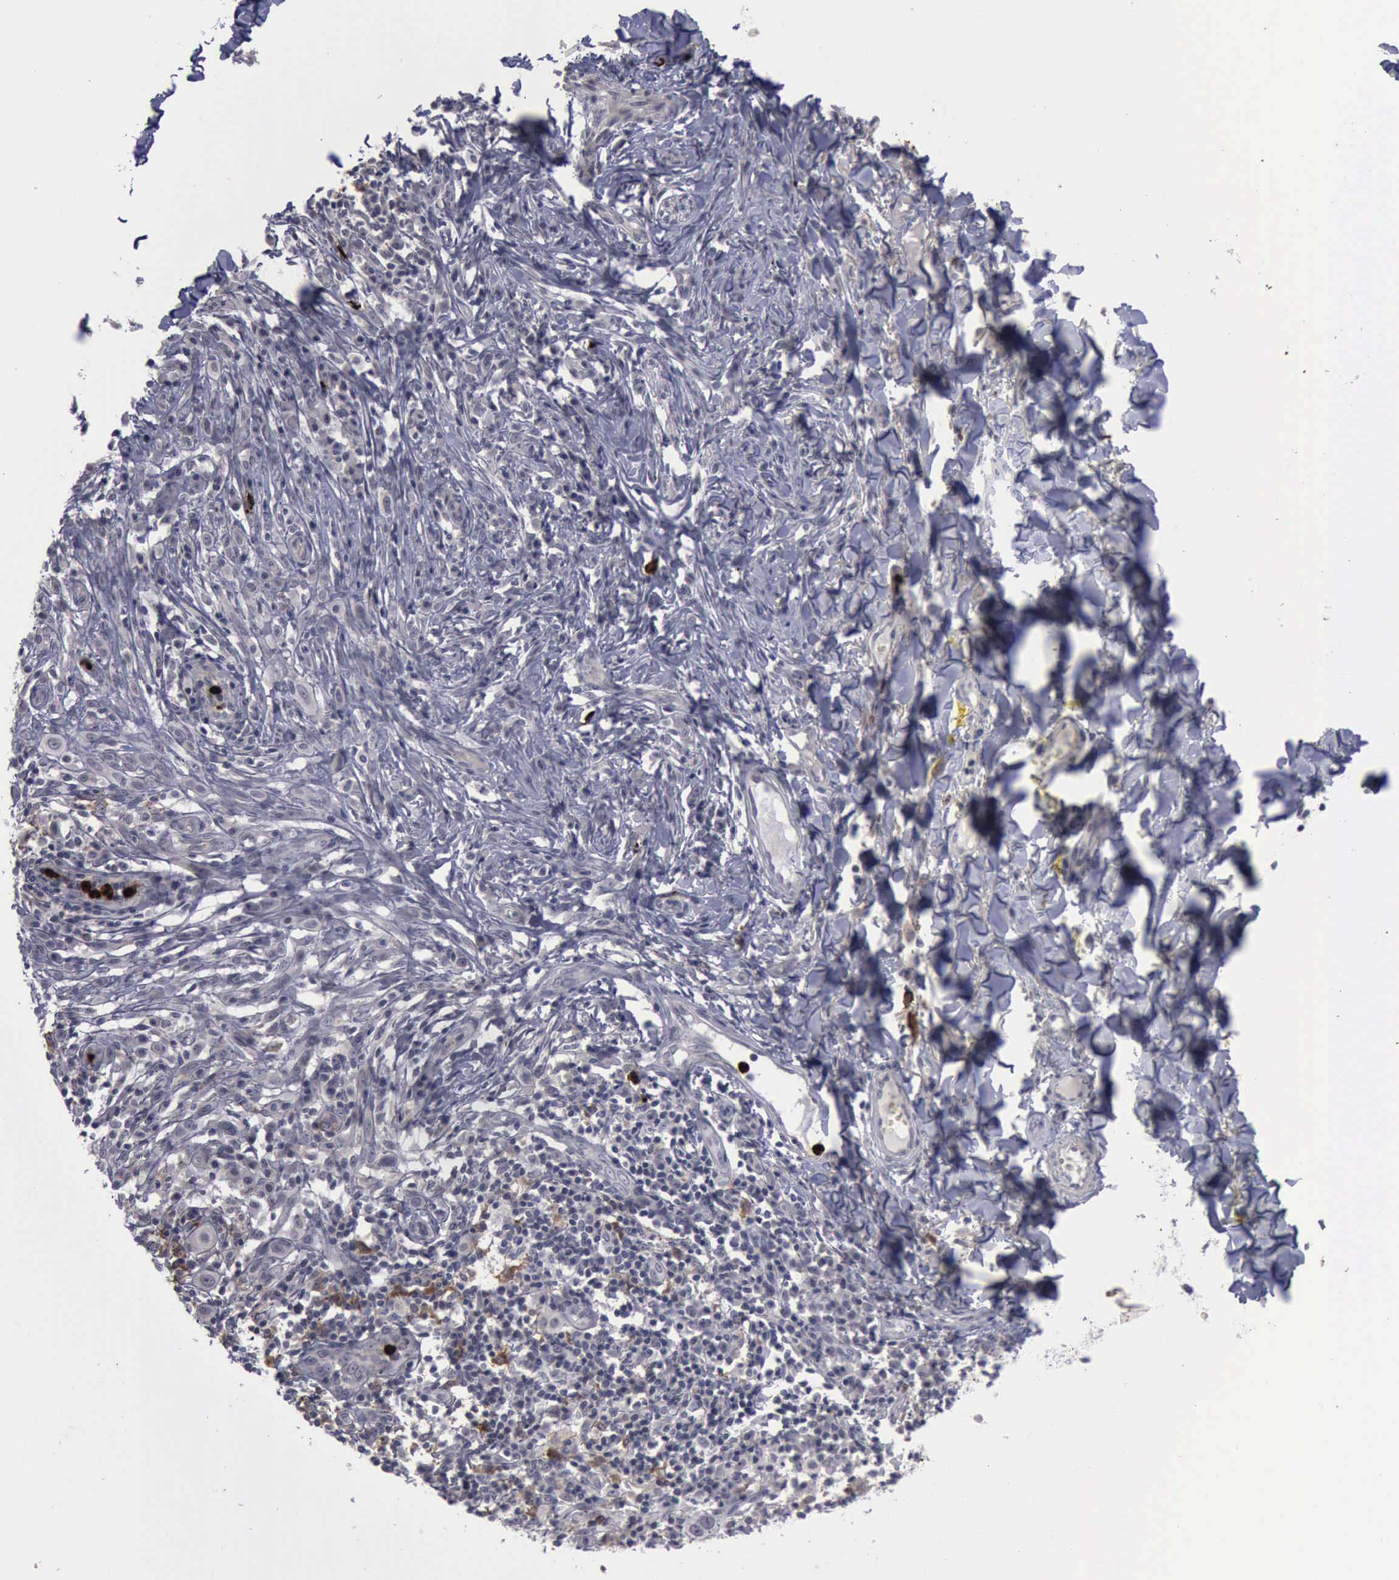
{"staining": {"intensity": "negative", "quantity": "none", "location": "none"}, "tissue": "melanoma", "cell_type": "Tumor cells", "image_type": "cancer", "snomed": [{"axis": "morphology", "description": "Malignant melanoma, NOS"}, {"axis": "topography", "description": "Skin"}], "caption": "Tumor cells show no significant protein positivity in melanoma.", "gene": "MMP9", "patient": {"sex": "female", "age": 52}}